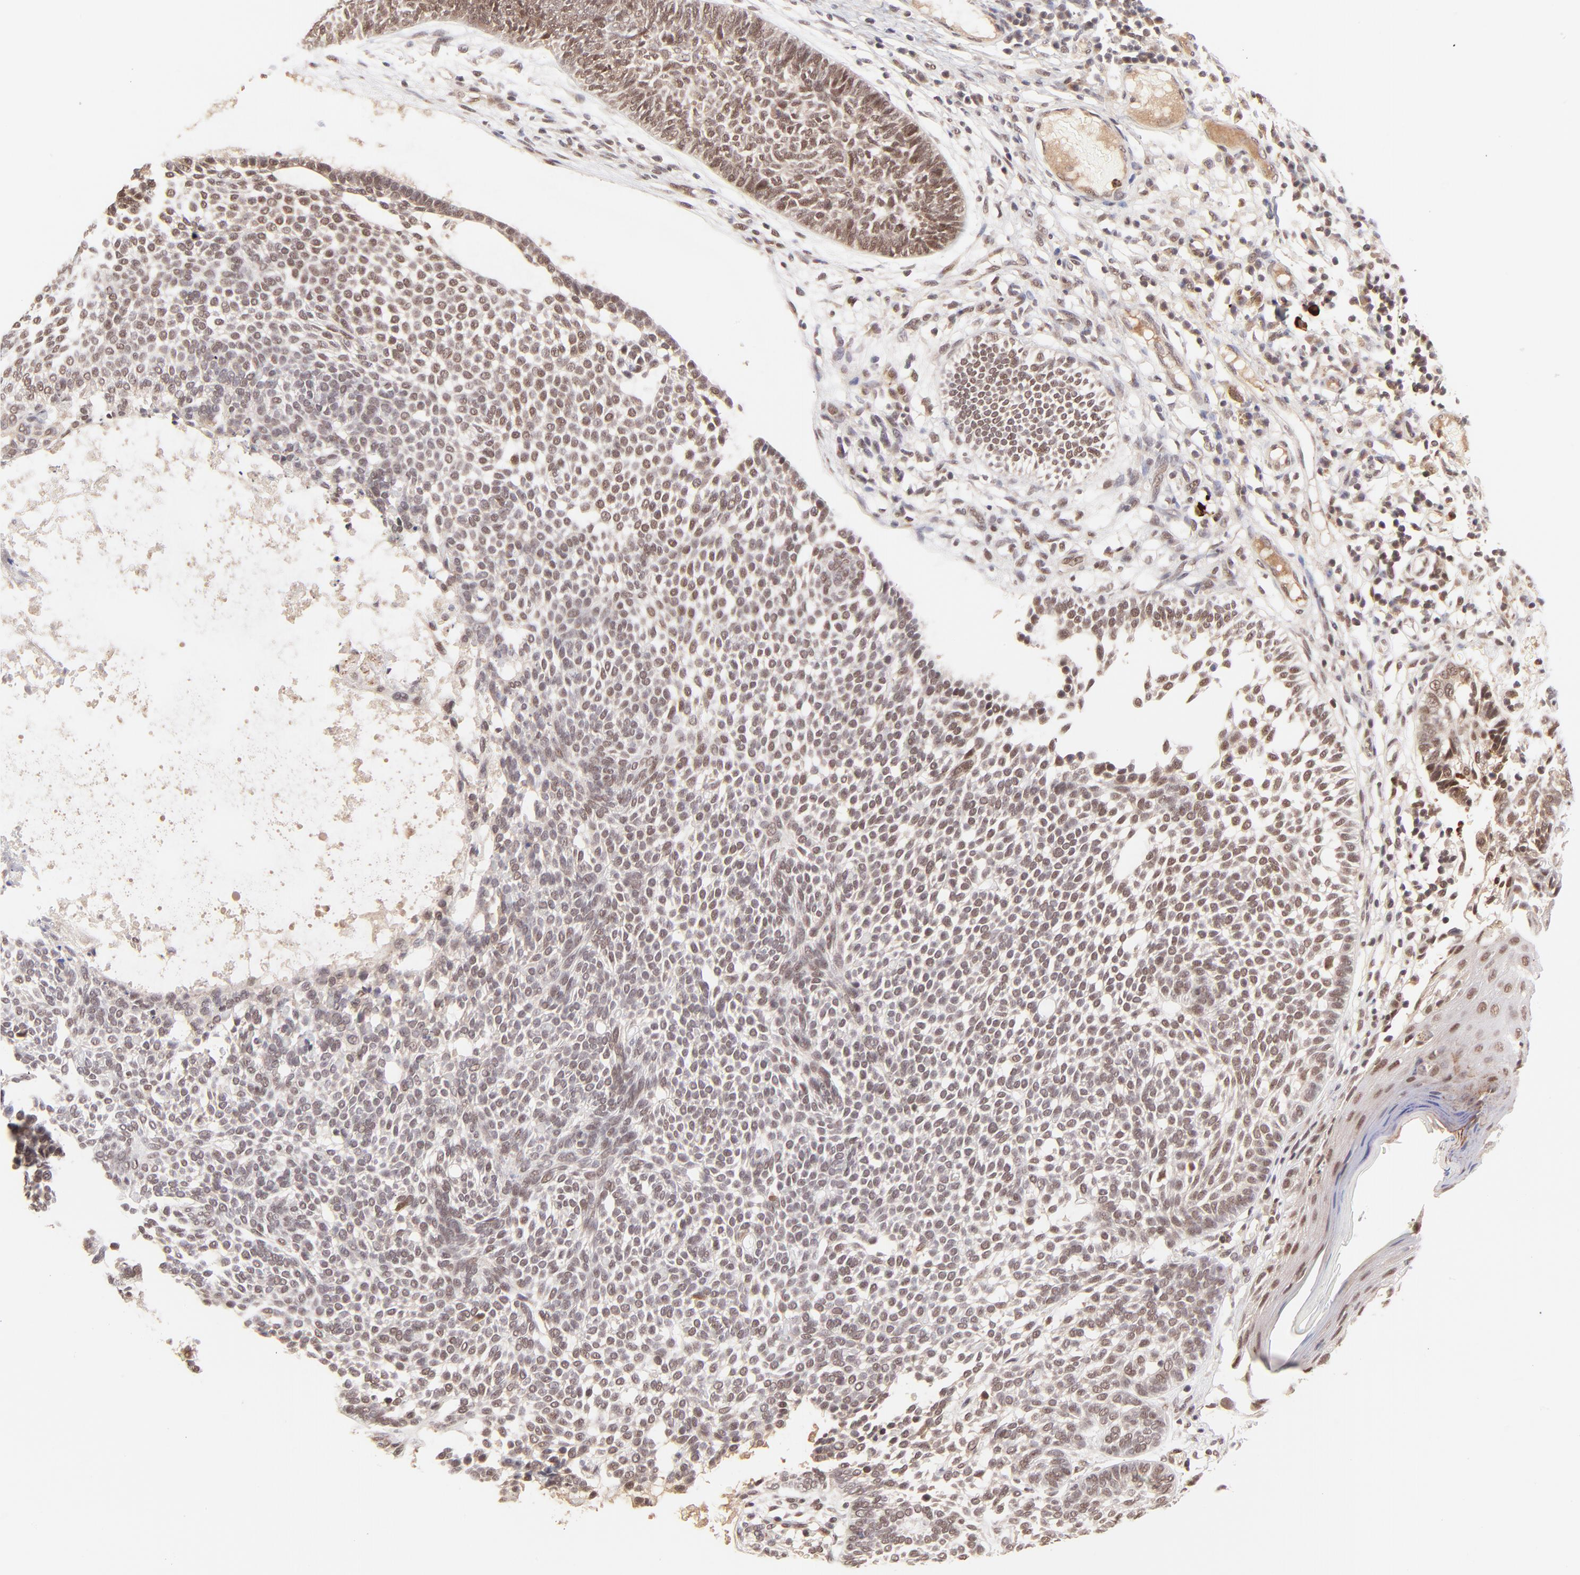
{"staining": {"intensity": "weak", "quantity": ">75%", "location": "nuclear"}, "tissue": "skin cancer", "cell_type": "Tumor cells", "image_type": "cancer", "snomed": [{"axis": "morphology", "description": "Basal cell carcinoma"}, {"axis": "topography", "description": "Skin"}], "caption": "The image reveals a brown stain indicating the presence of a protein in the nuclear of tumor cells in skin basal cell carcinoma.", "gene": "MED12", "patient": {"sex": "male", "age": 87}}